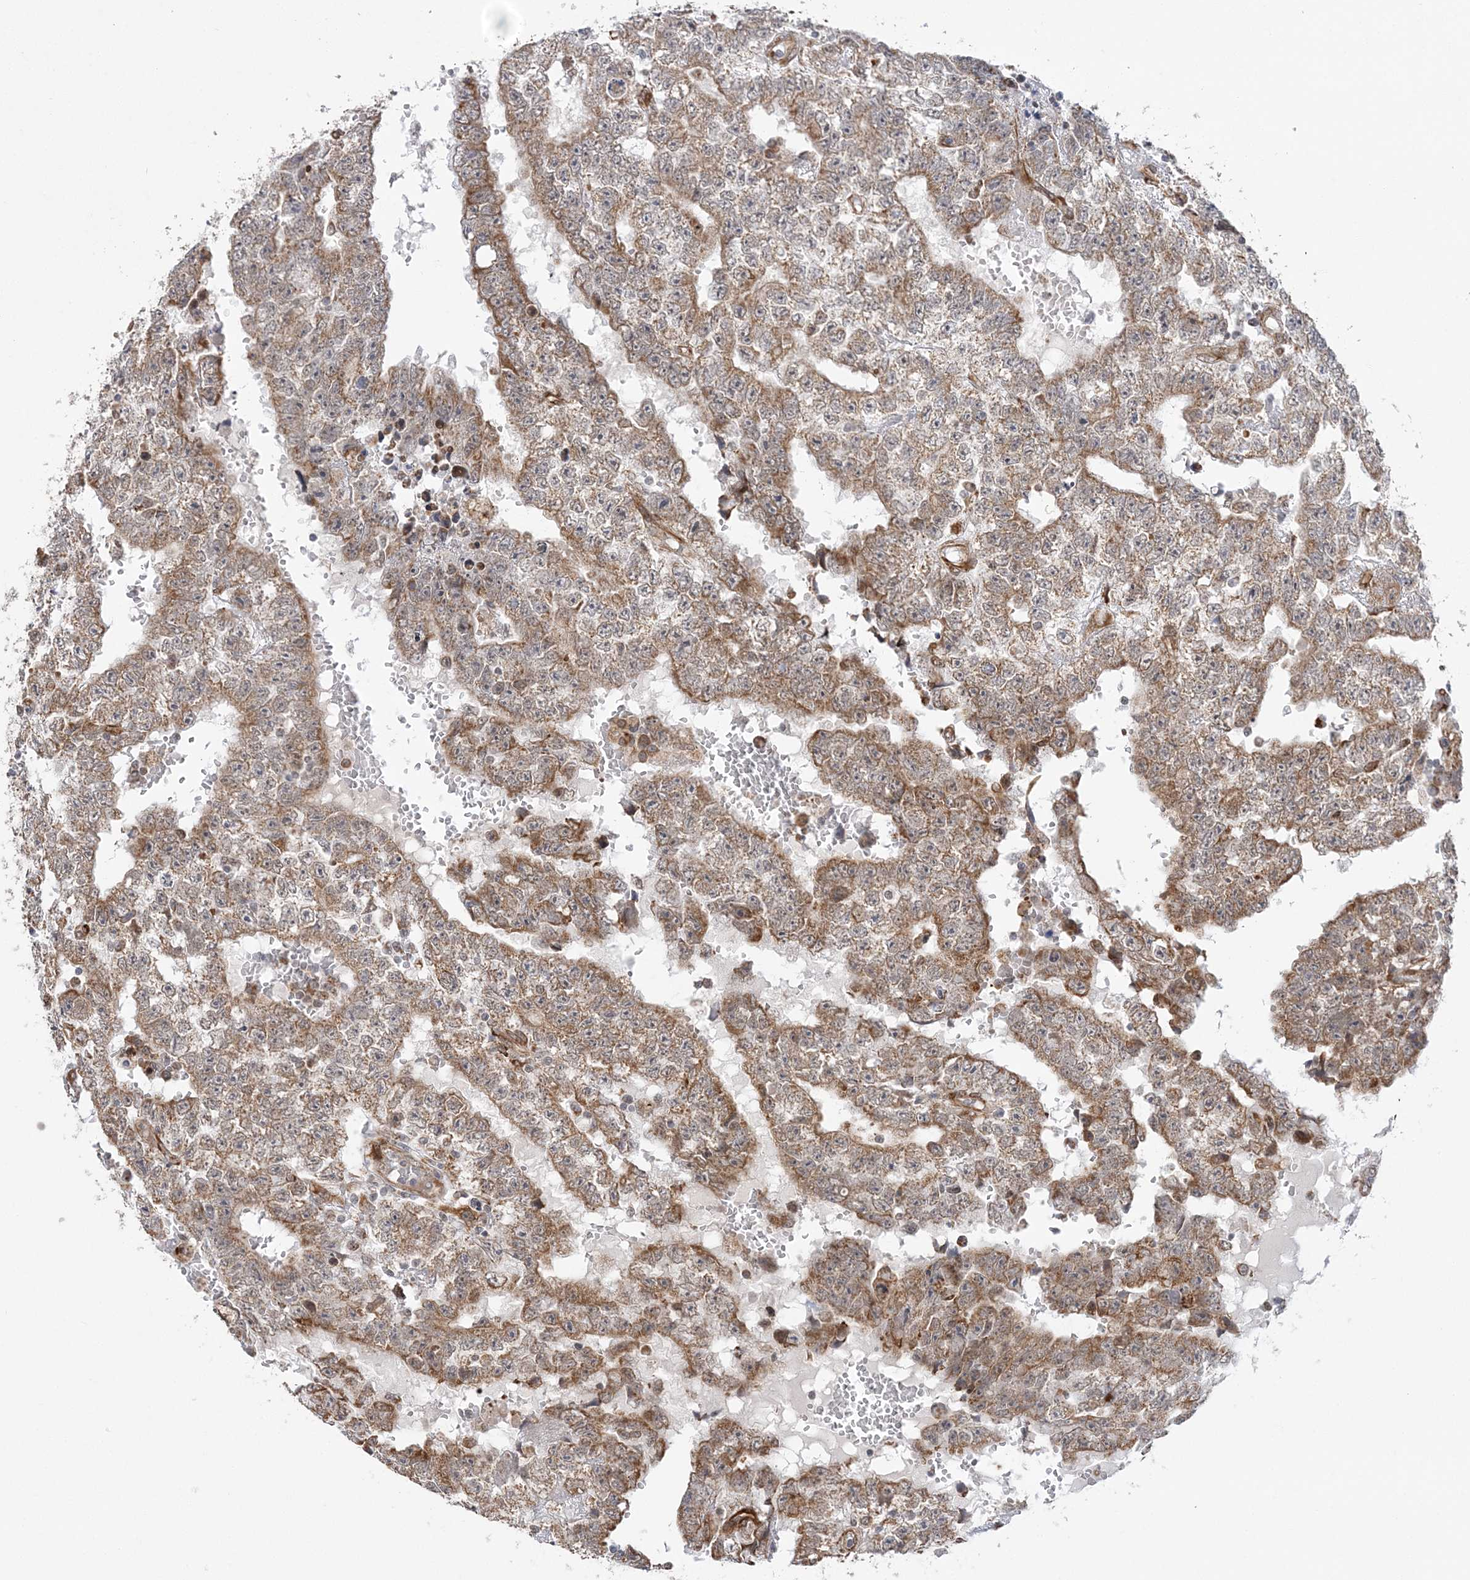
{"staining": {"intensity": "moderate", "quantity": ">75%", "location": "cytoplasmic/membranous"}, "tissue": "testis cancer", "cell_type": "Tumor cells", "image_type": "cancer", "snomed": [{"axis": "morphology", "description": "Carcinoma, Embryonal, NOS"}, {"axis": "topography", "description": "Testis"}], "caption": "This photomicrograph demonstrates immunohistochemistry (IHC) staining of human testis cancer, with medium moderate cytoplasmic/membranous staining in approximately >75% of tumor cells.", "gene": "MRPL47", "patient": {"sex": "male", "age": 25}}